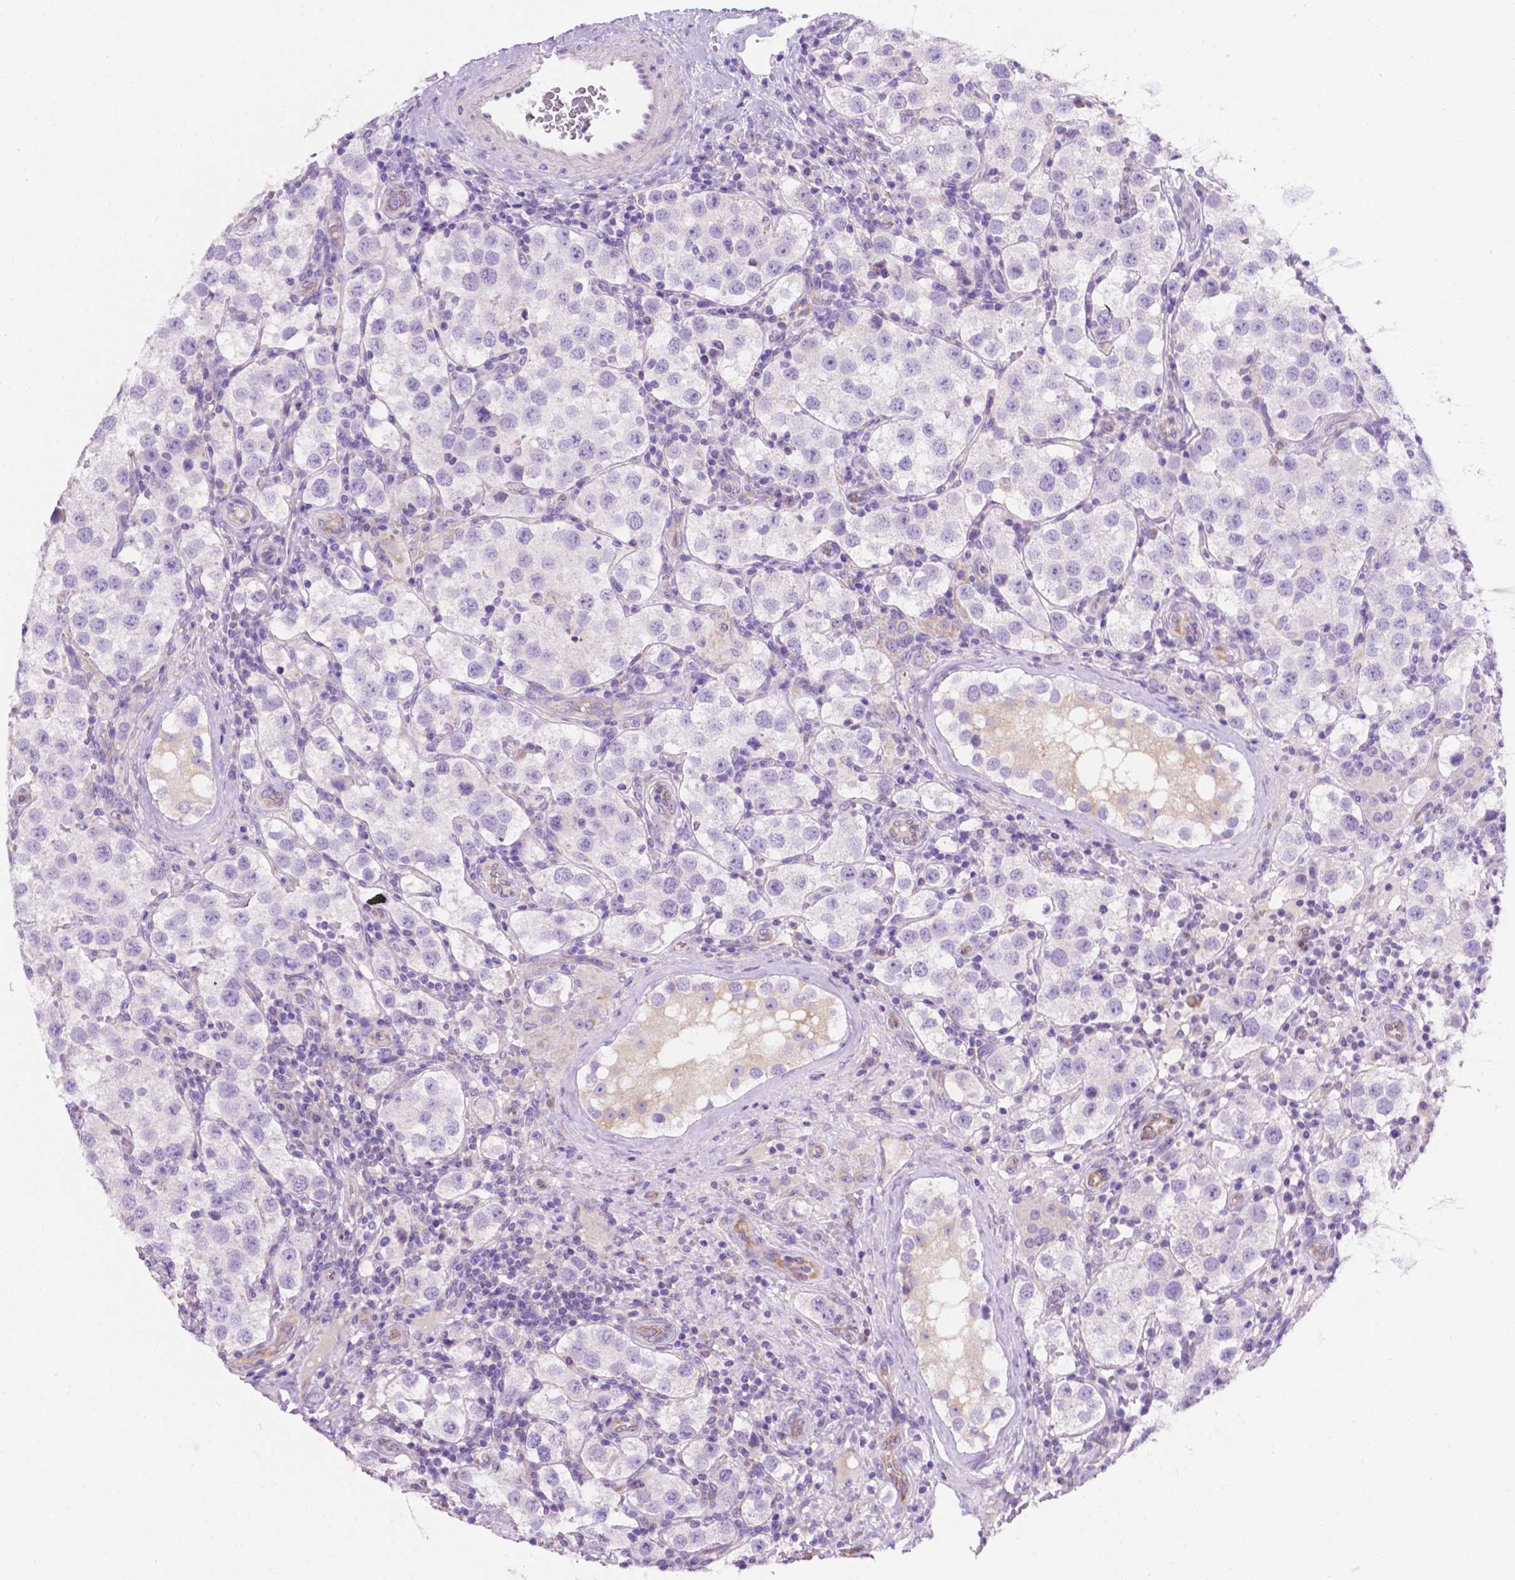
{"staining": {"intensity": "negative", "quantity": "none", "location": "none"}, "tissue": "testis cancer", "cell_type": "Tumor cells", "image_type": "cancer", "snomed": [{"axis": "morphology", "description": "Seminoma, NOS"}, {"axis": "topography", "description": "Testis"}], "caption": "DAB immunohistochemical staining of testis cancer (seminoma) exhibits no significant staining in tumor cells.", "gene": "CEACAM7", "patient": {"sex": "male", "age": 37}}